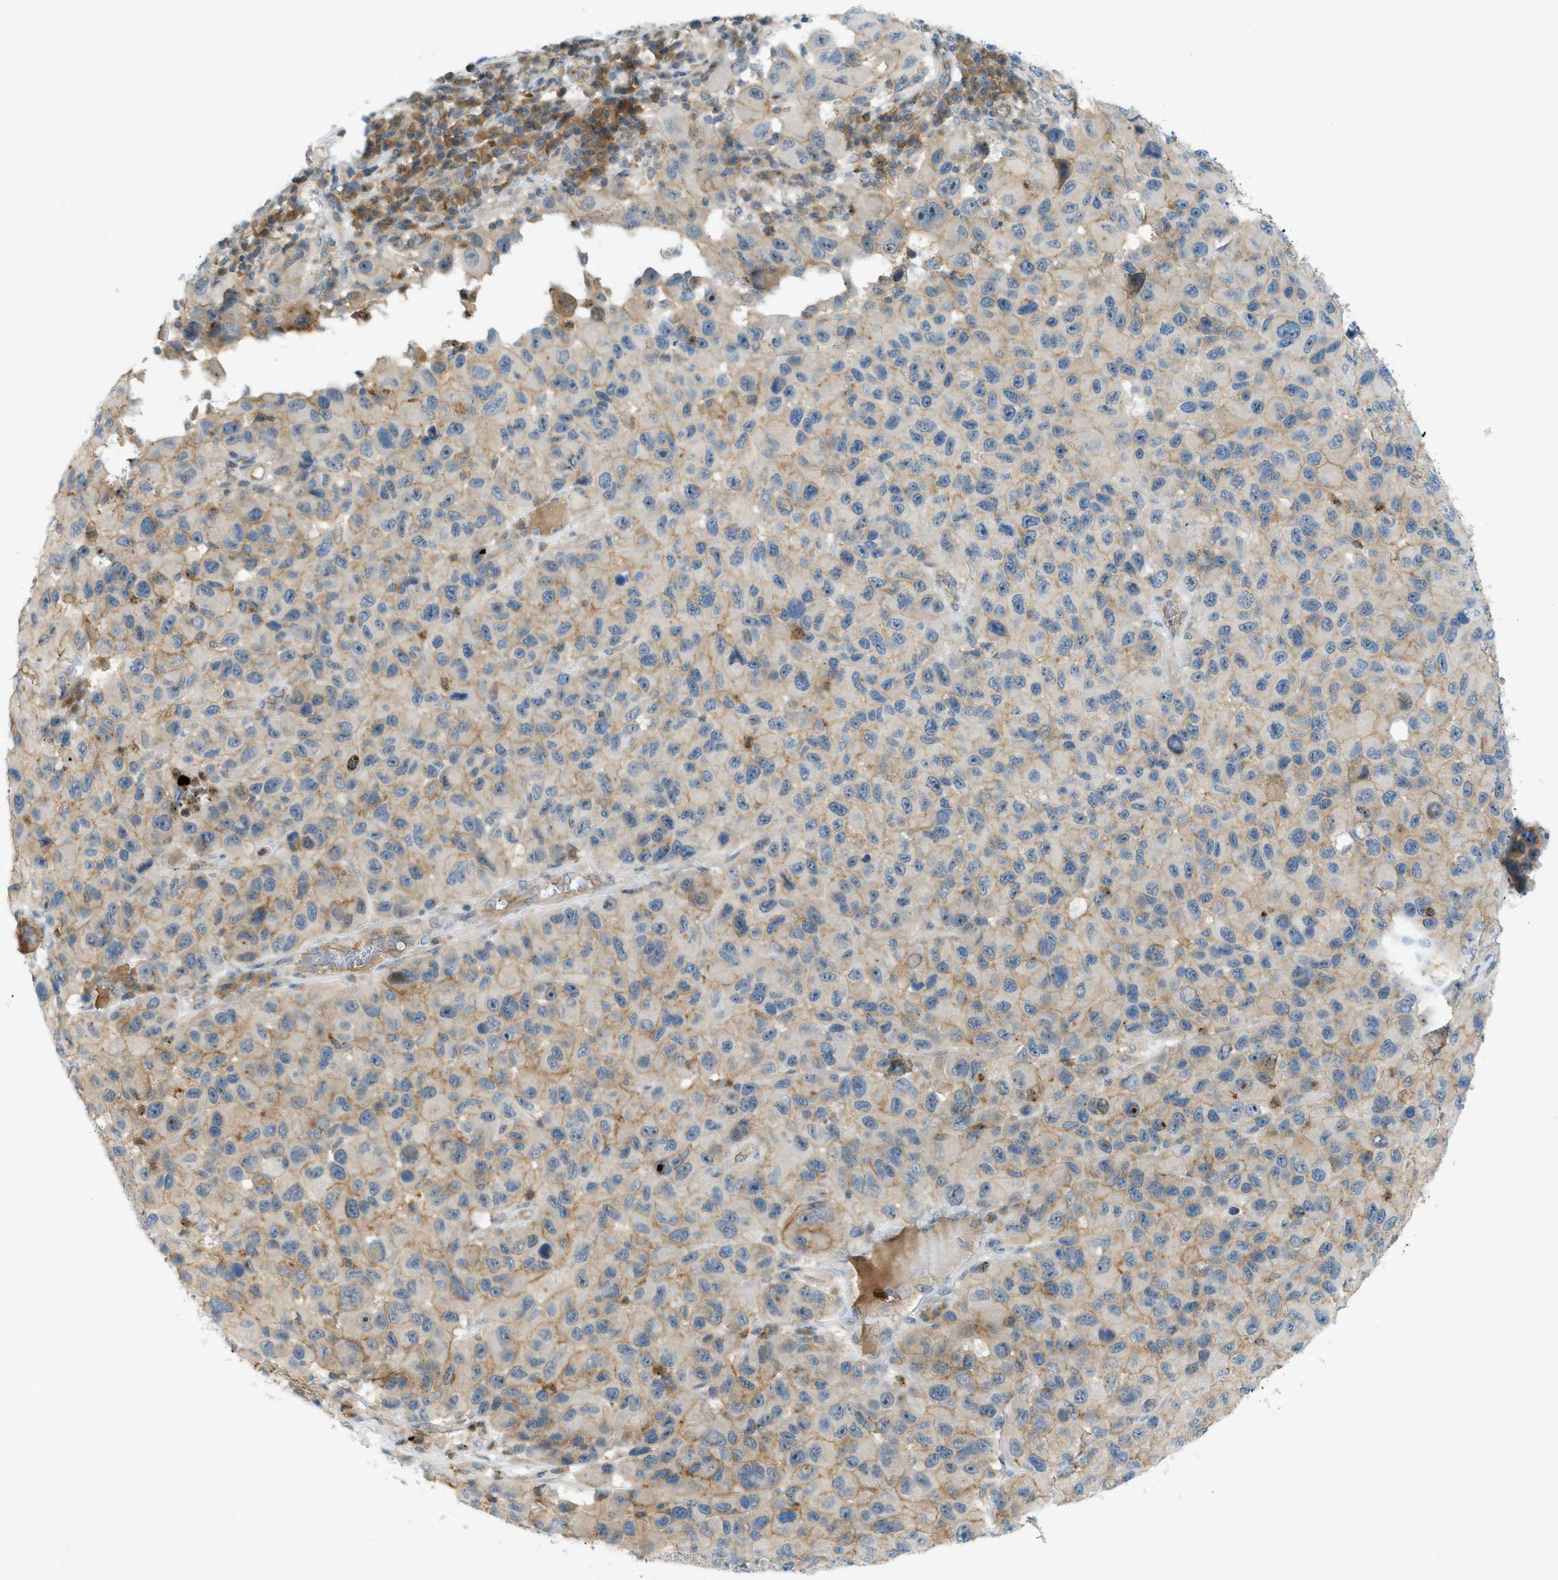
{"staining": {"intensity": "weak", "quantity": "25%-75%", "location": "cytoplasmic/membranous"}, "tissue": "melanoma", "cell_type": "Tumor cells", "image_type": "cancer", "snomed": [{"axis": "morphology", "description": "Malignant melanoma, NOS"}, {"axis": "topography", "description": "Skin"}], "caption": "Brown immunohistochemical staining in malignant melanoma displays weak cytoplasmic/membranous staining in approximately 25%-75% of tumor cells. (DAB (3,3'-diaminobenzidine) IHC with brightfield microscopy, high magnification).", "gene": "GRK6", "patient": {"sex": "male", "age": 53}}